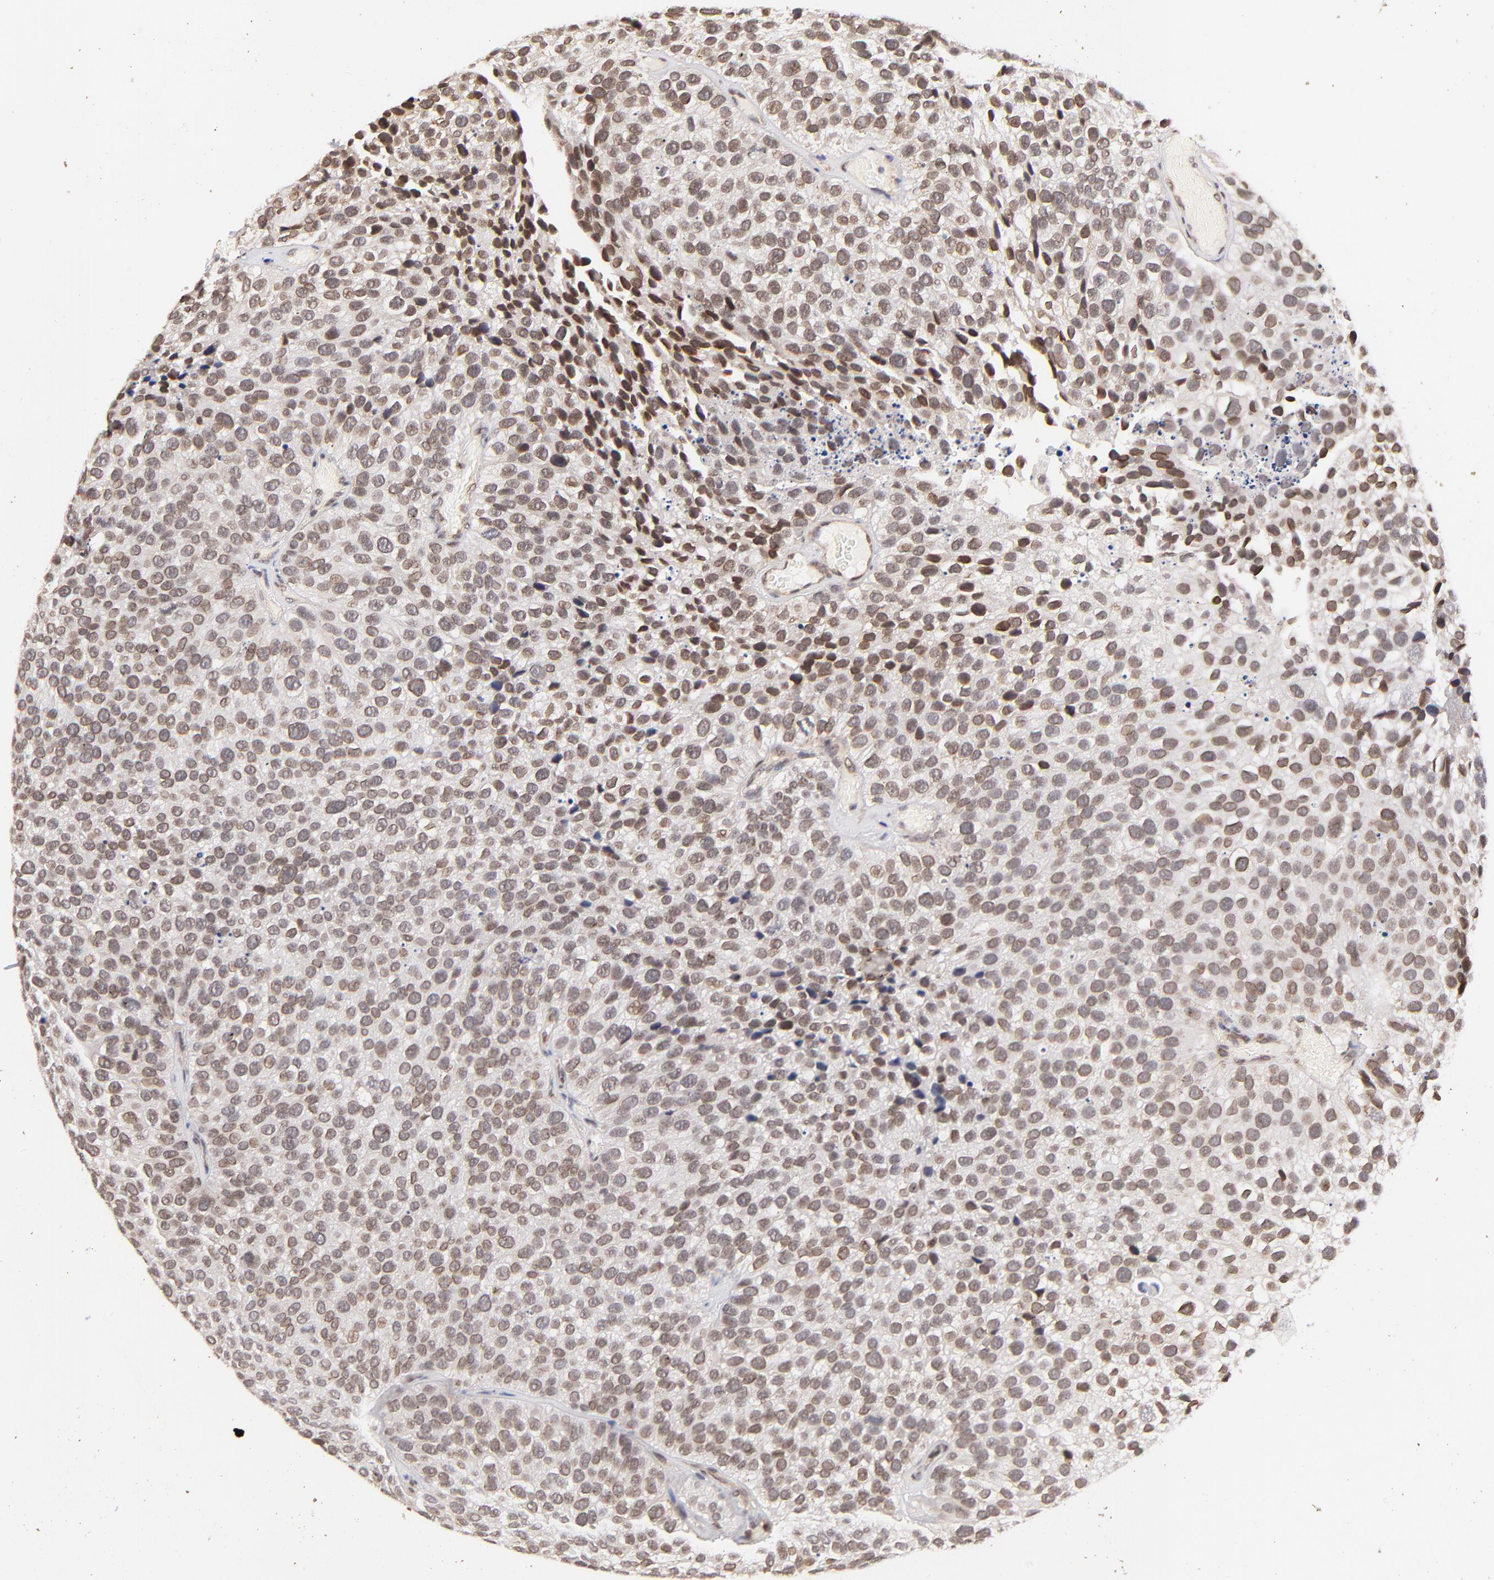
{"staining": {"intensity": "moderate", "quantity": ">75%", "location": "cytoplasmic/membranous,nuclear"}, "tissue": "urothelial cancer", "cell_type": "Tumor cells", "image_type": "cancer", "snomed": [{"axis": "morphology", "description": "Urothelial carcinoma, High grade"}, {"axis": "topography", "description": "Urinary bladder"}], "caption": "A micrograph of human urothelial cancer stained for a protein displays moderate cytoplasmic/membranous and nuclear brown staining in tumor cells.", "gene": "ZFP92", "patient": {"sex": "male", "age": 72}}